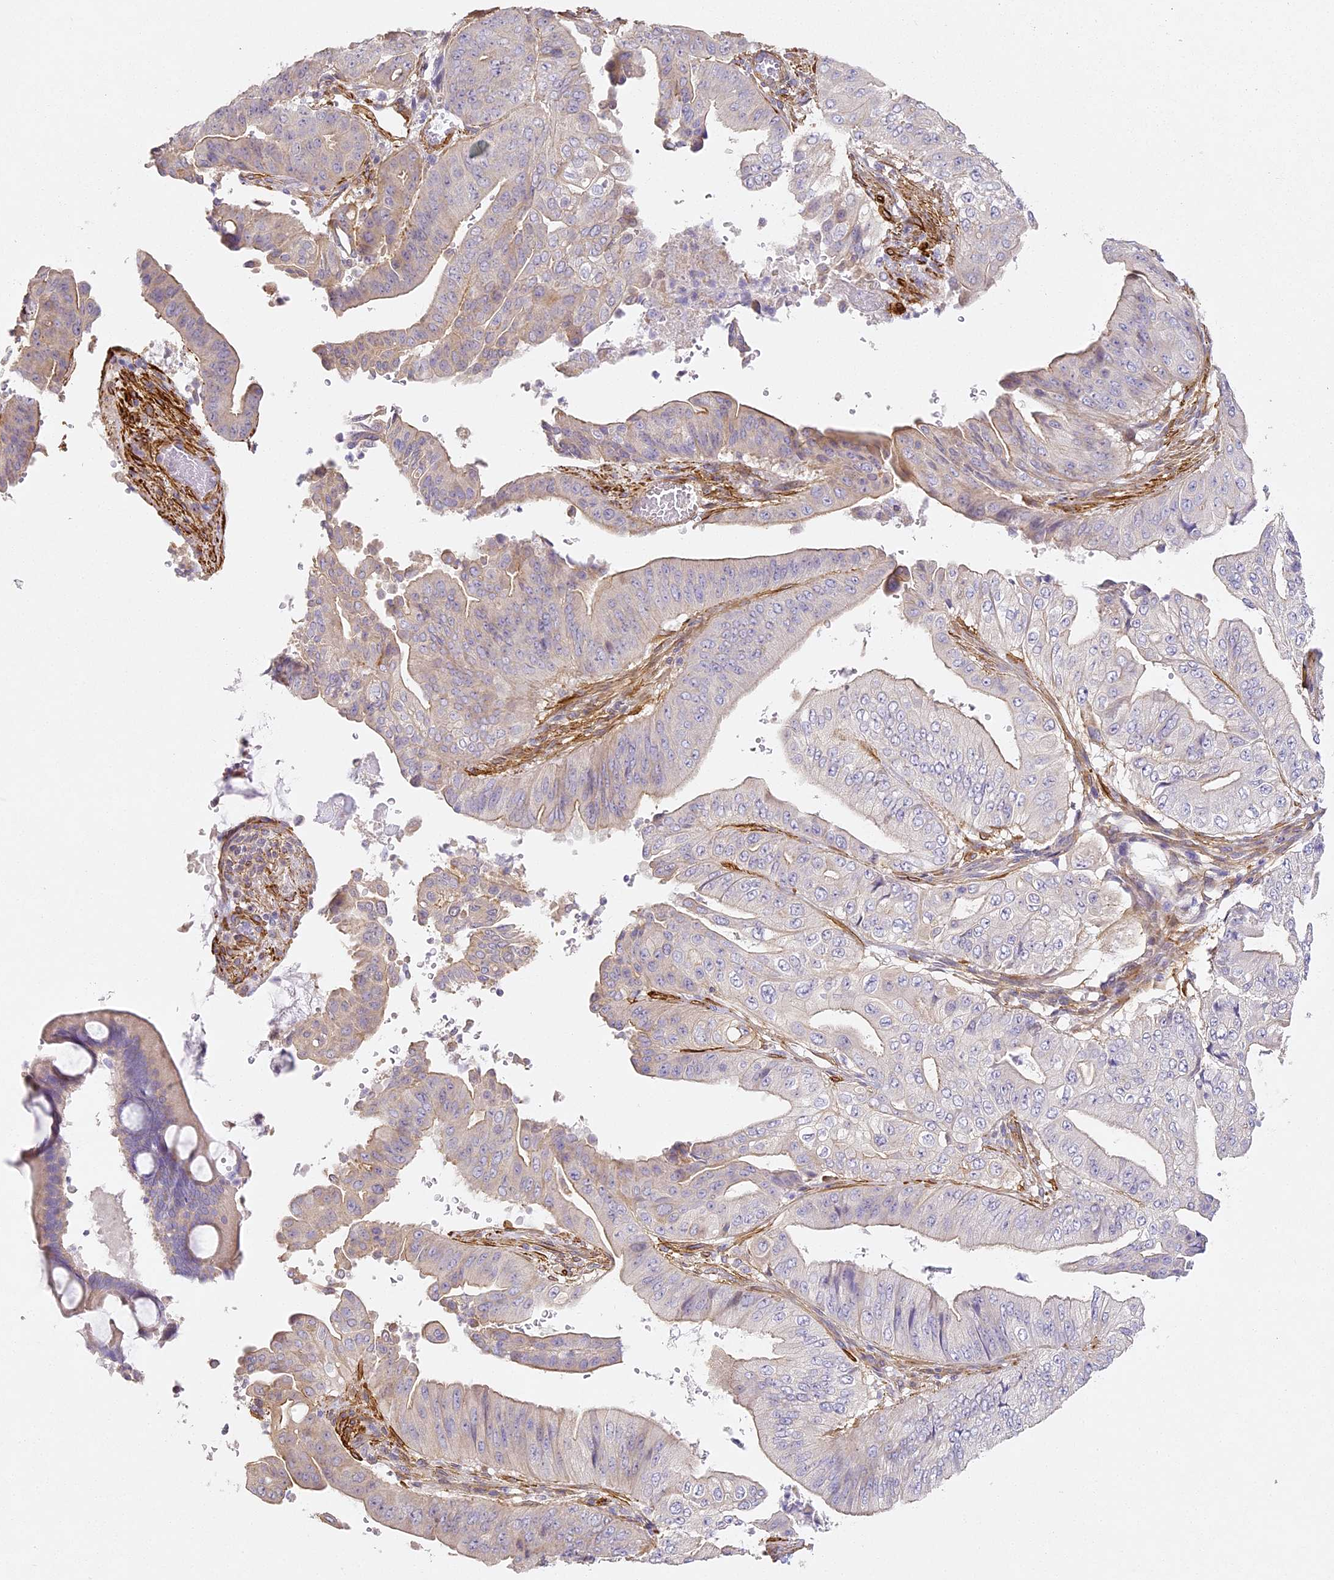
{"staining": {"intensity": "weak", "quantity": "<25%", "location": "cytoplasmic/membranous"}, "tissue": "pancreatic cancer", "cell_type": "Tumor cells", "image_type": "cancer", "snomed": [{"axis": "morphology", "description": "Adenocarcinoma, NOS"}, {"axis": "topography", "description": "Pancreas"}], "caption": "The histopathology image demonstrates no significant expression in tumor cells of pancreatic adenocarcinoma. (DAB (3,3'-diaminobenzidine) IHC visualized using brightfield microscopy, high magnification).", "gene": "MED28", "patient": {"sex": "female", "age": 77}}